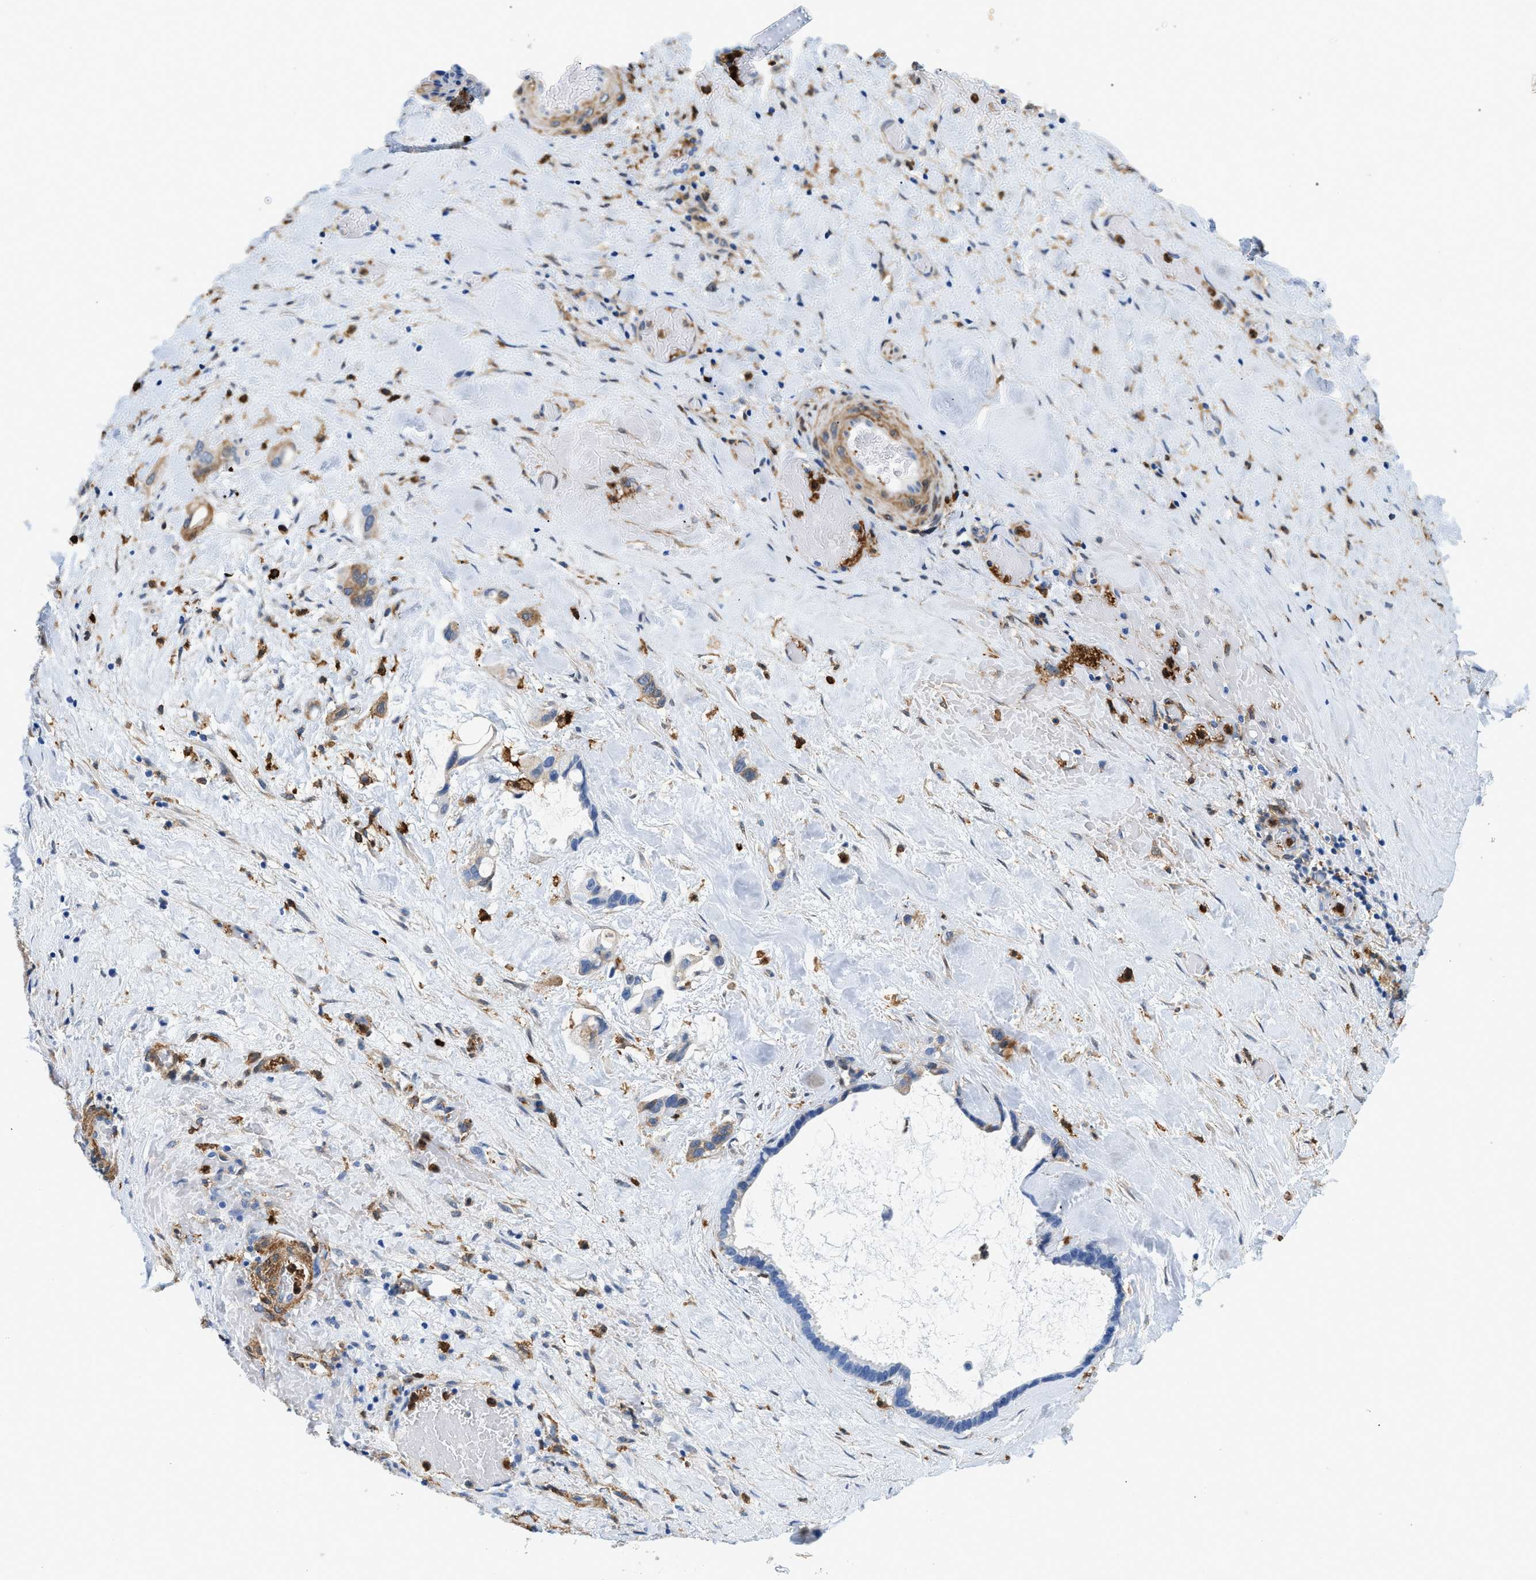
{"staining": {"intensity": "negative", "quantity": "none", "location": "none"}, "tissue": "liver cancer", "cell_type": "Tumor cells", "image_type": "cancer", "snomed": [{"axis": "morphology", "description": "Cholangiocarcinoma"}, {"axis": "topography", "description": "Liver"}], "caption": "Immunohistochemistry image of liver cancer (cholangiocarcinoma) stained for a protein (brown), which demonstrates no expression in tumor cells.", "gene": "GSN", "patient": {"sex": "female", "age": 65}}